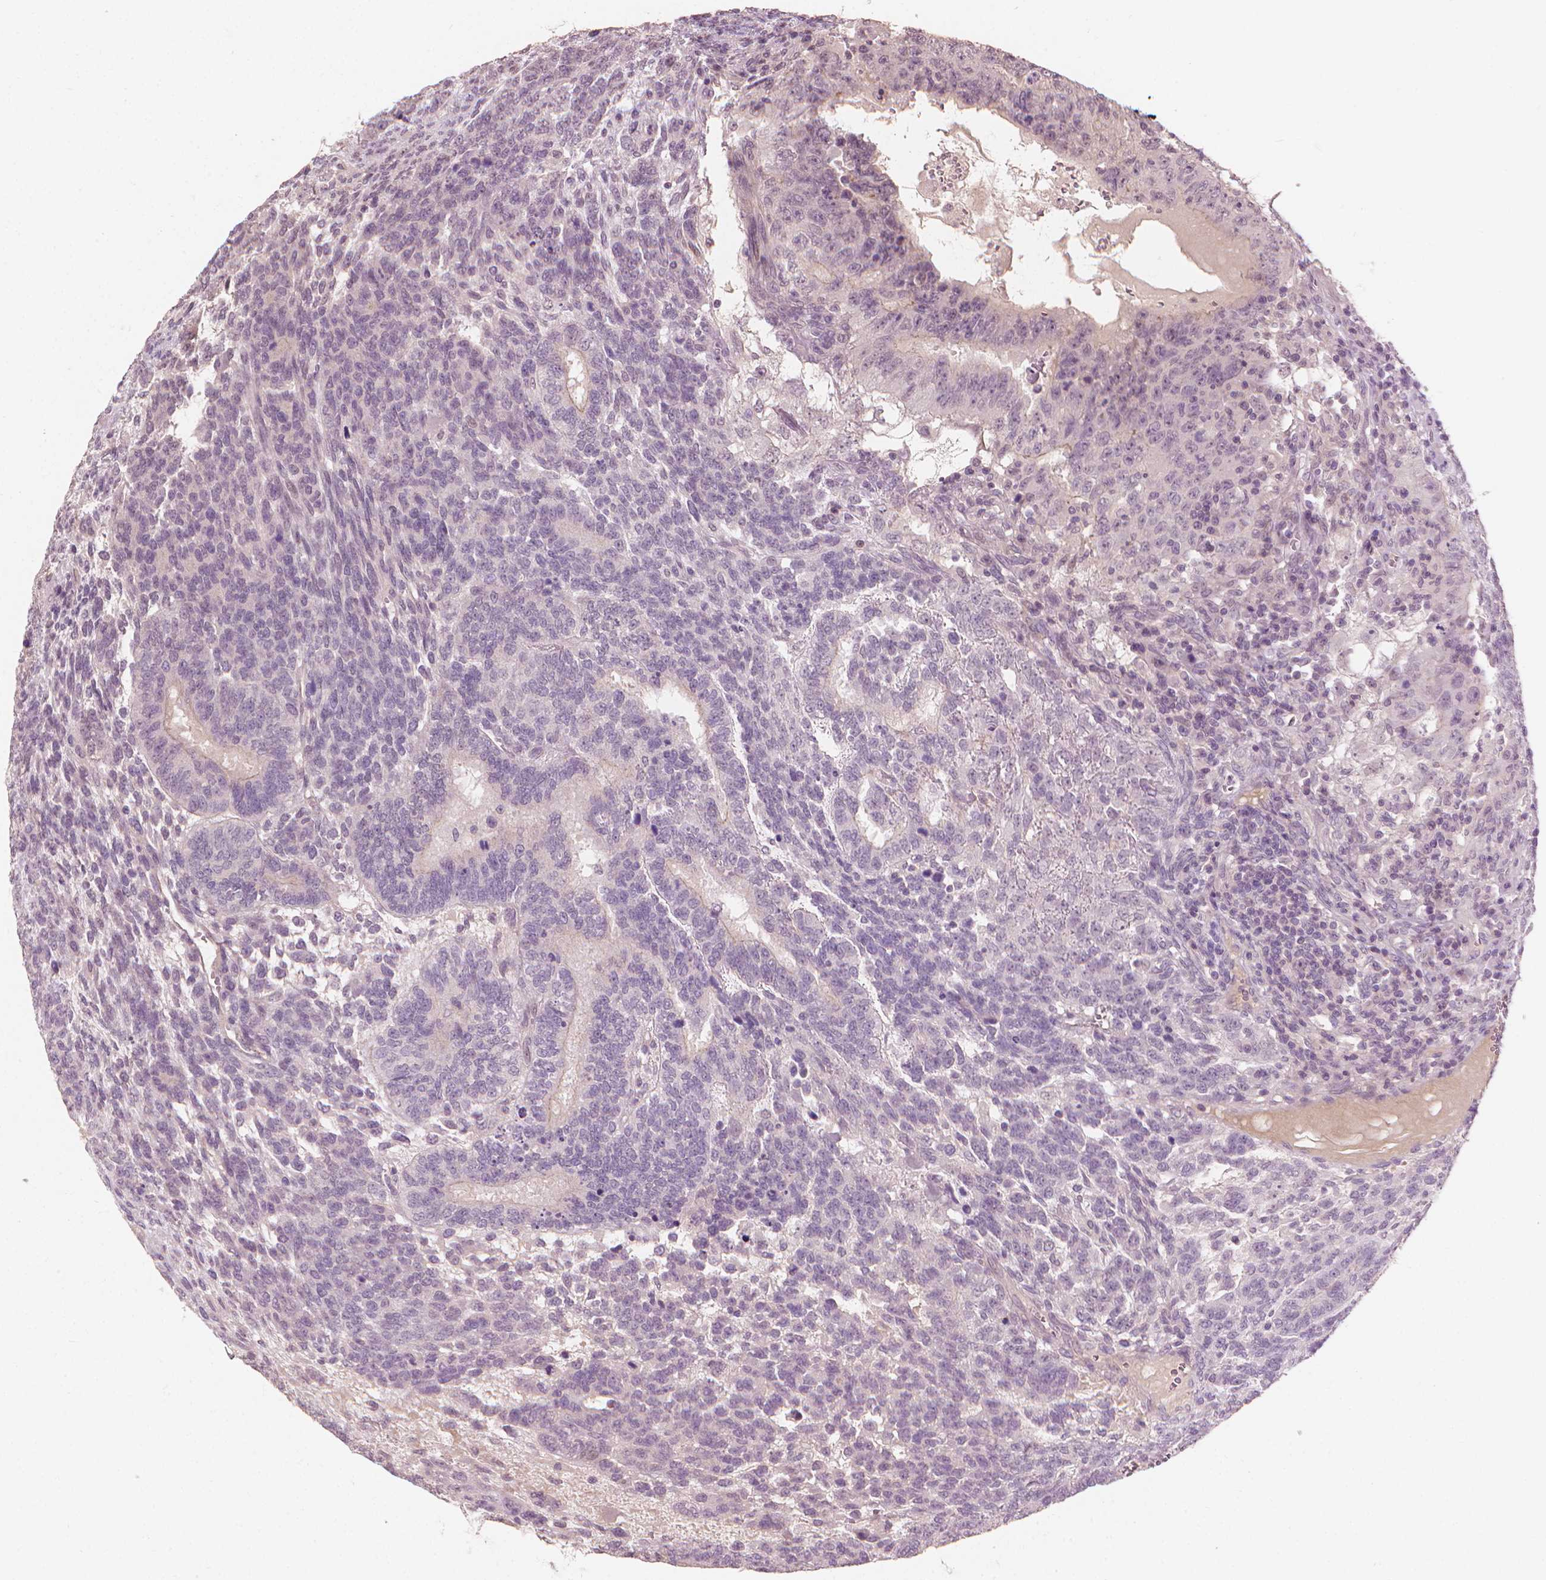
{"staining": {"intensity": "negative", "quantity": "none", "location": "none"}, "tissue": "testis cancer", "cell_type": "Tumor cells", "image_type": "cancer", "snomed": [{"axis": "morphology", "description": "Normal tissue, NOS"}, {"axis": "morphology", "description": "Carcinoma, Embryonal, NOS"}, {"axis": "topography", "description": "Testis"}, {"axis": "topography", "description": "Epididymis"}], "caption": "This is an immunohistochemistry (IHC) histopathology image of testis embryonal carcinoma. There is no expression in tumor cells.", "gene": "SAXO2", "patient": {"sex": "male", "age": 23}}